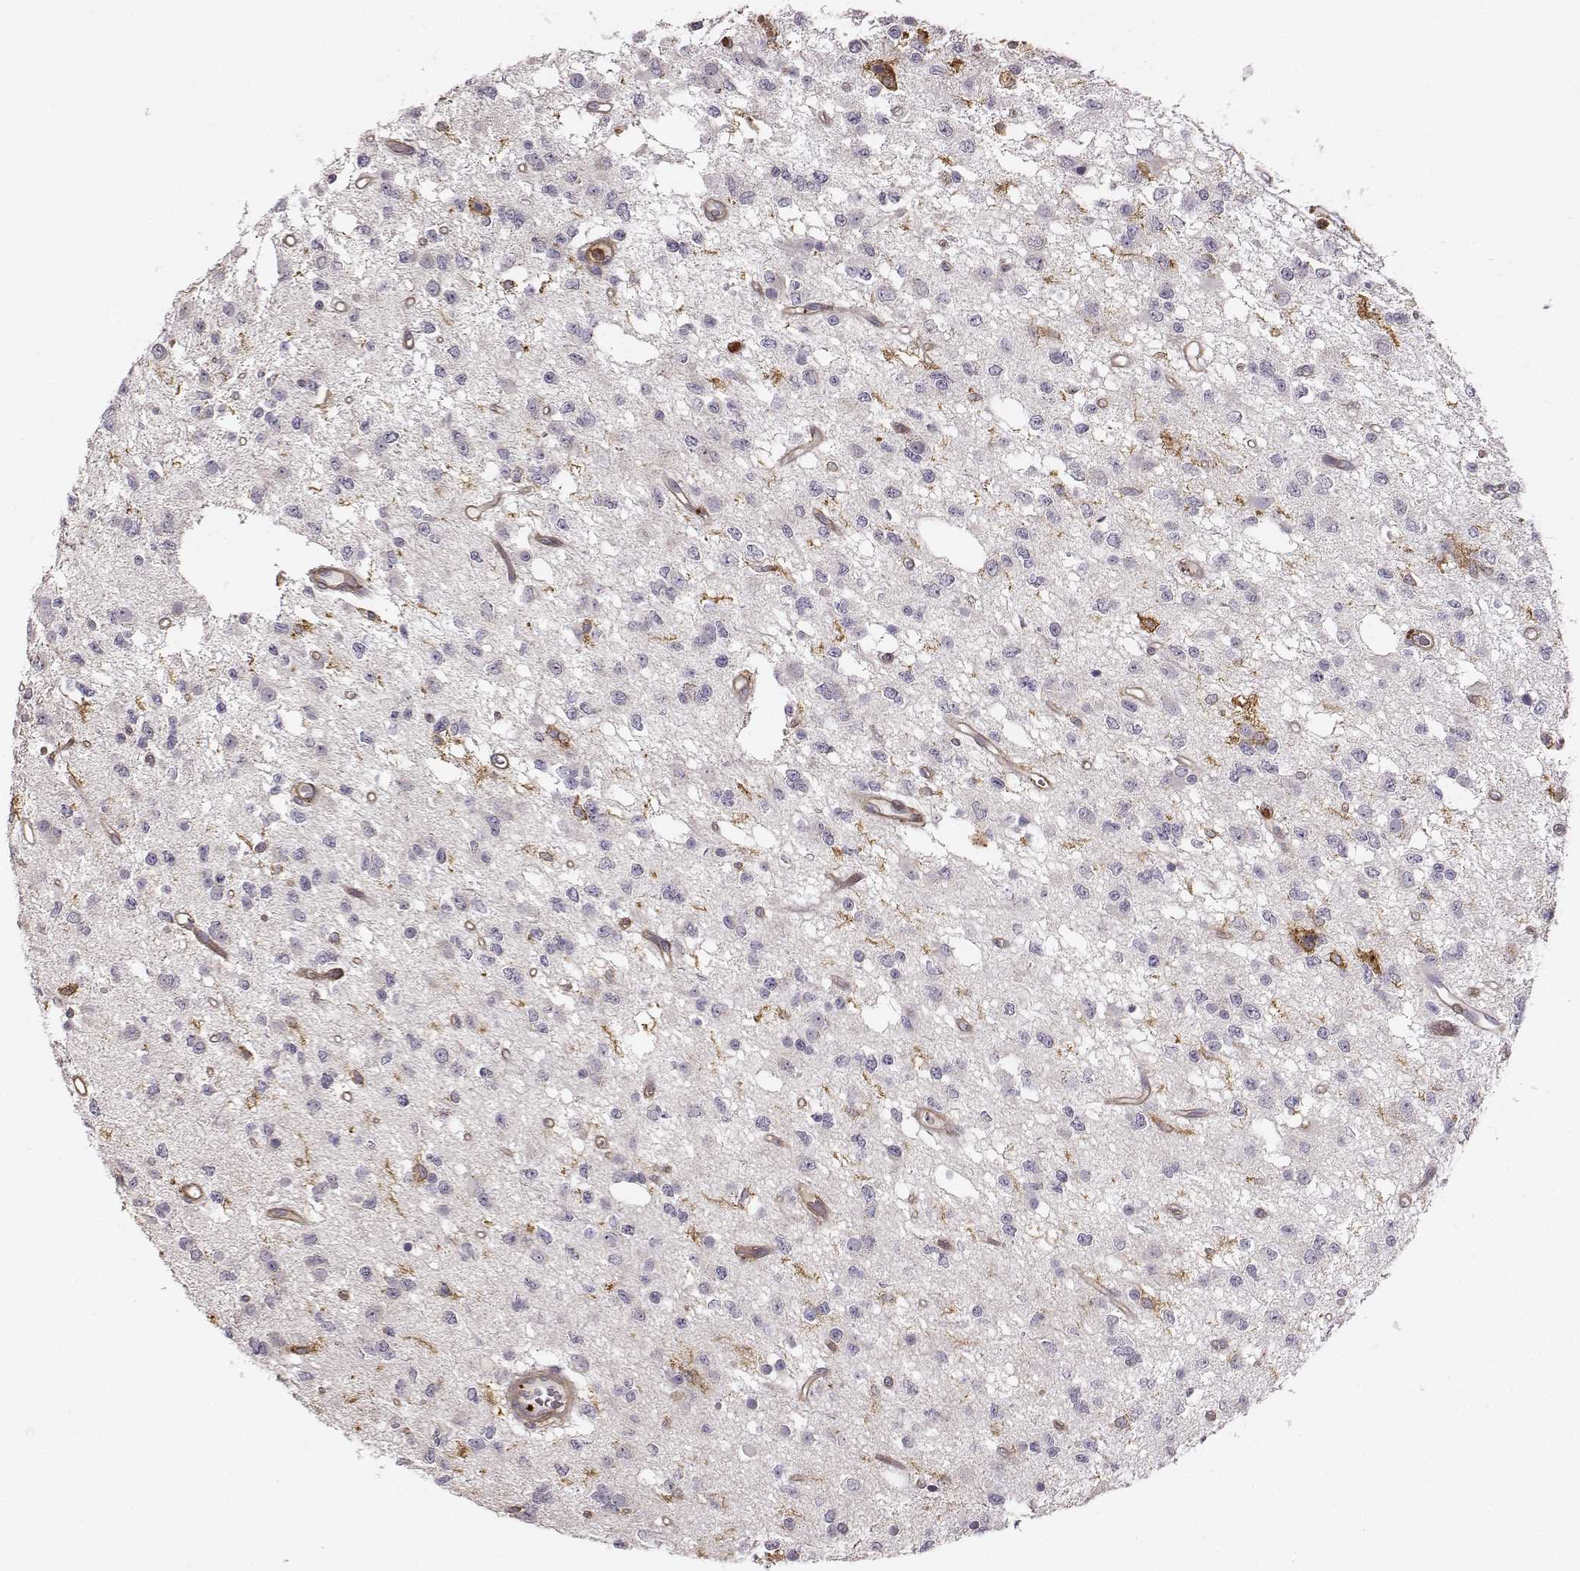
{"staining": {"intensity": "negative", "quantity": "none", "location": "none"}, "tissue": "glioma", "cell_type": "Tumor cells", "image_type": "cancer", "snomed": [{"axis": "morphology", "description": "Glioma, malignant, Low grade"}, {"axis": "topography", "description": "Brain"}], "caption": "IHC micrograph of neoplastic tissue: malignant glioma (low-grade) stained with DAB exhibits no significant protein staining in tumor cells.", "gene": "ZYX", "patient": {"sex": "female", "age": 45}}